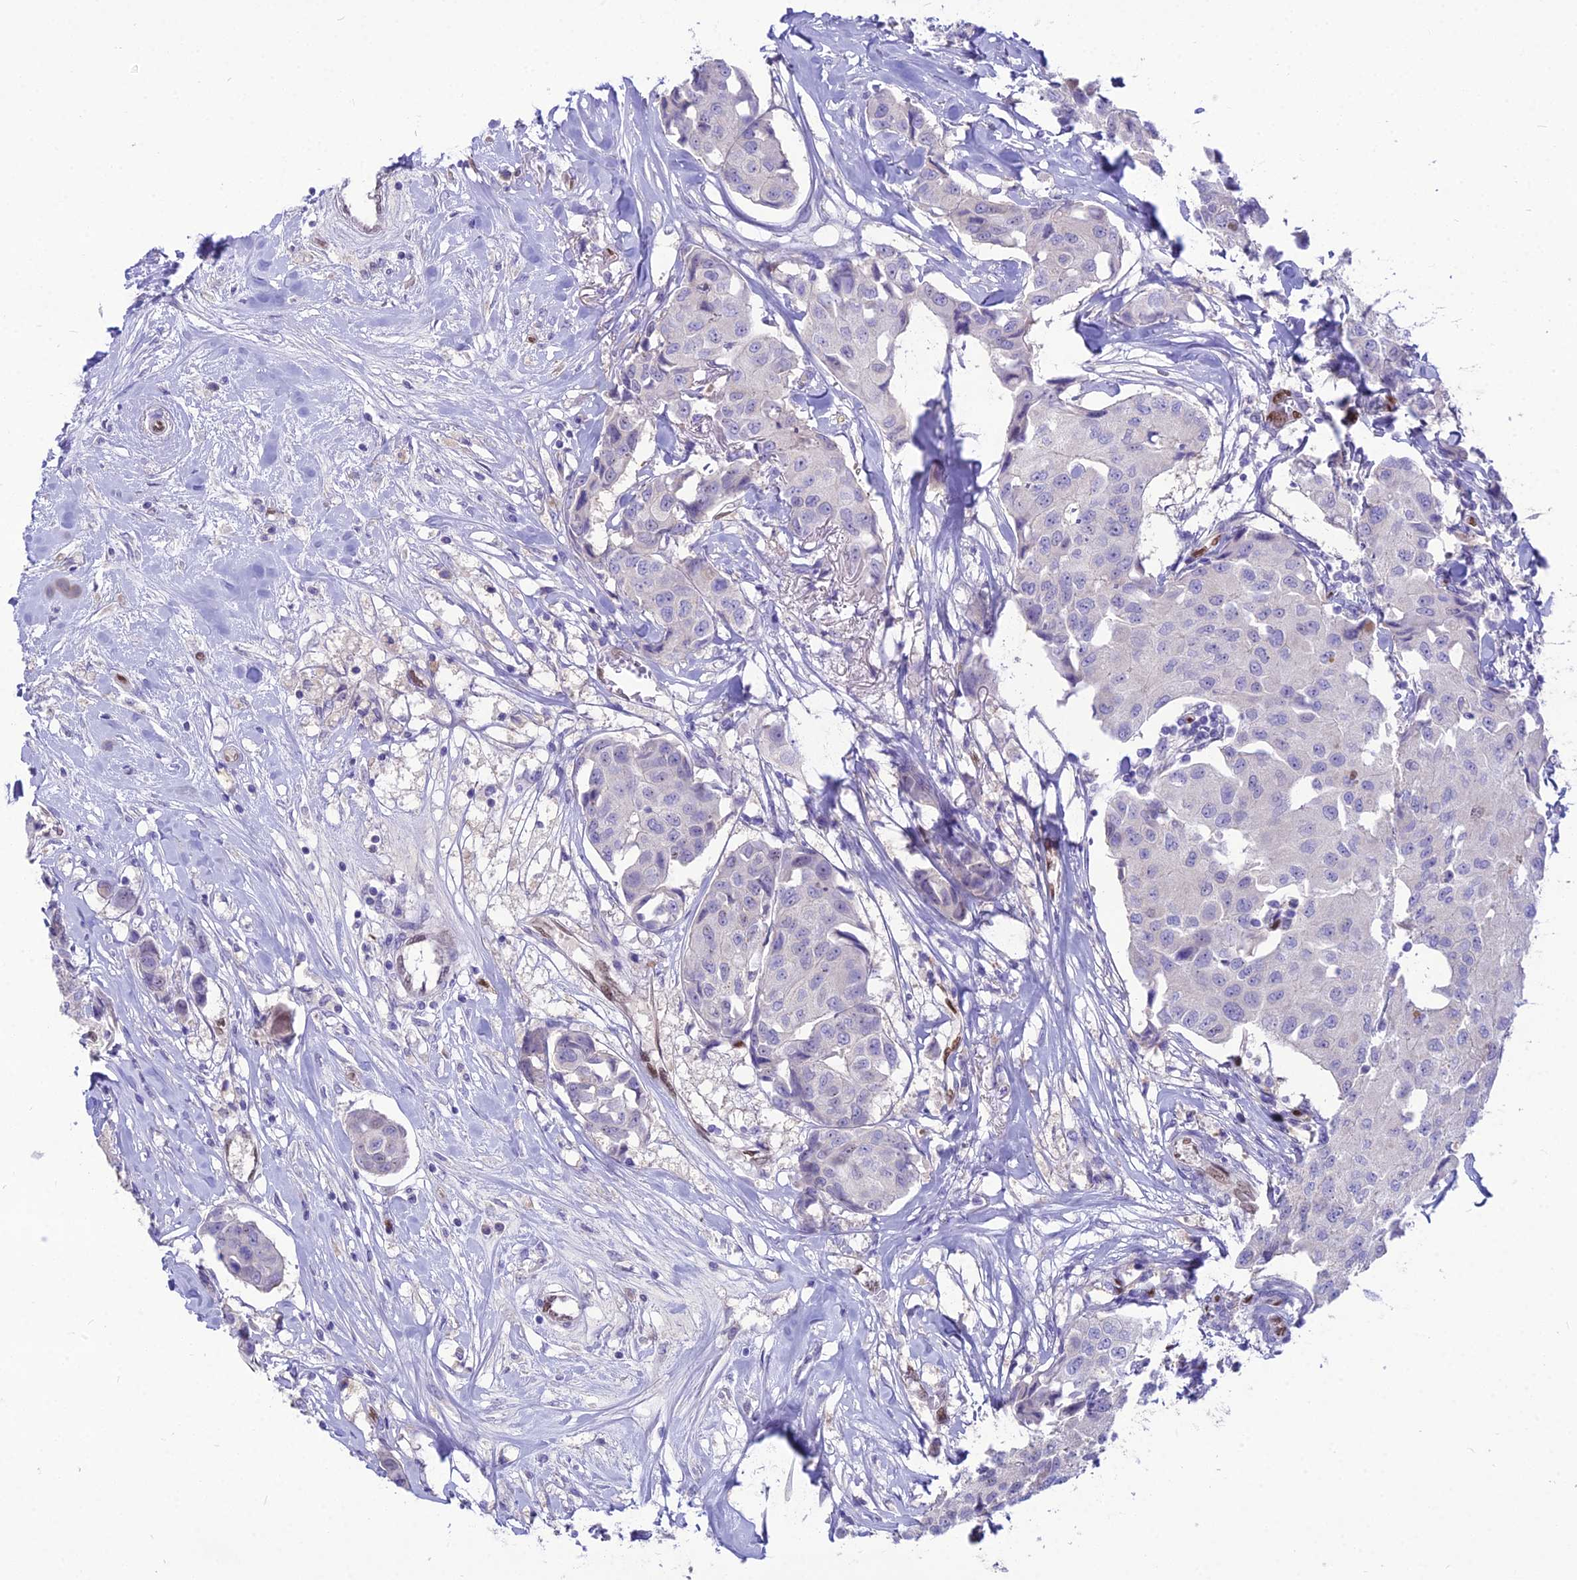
{"staining": {"intensity": "negative", "quantity": "none", "location": "none"}, "tissue": "breast cancer", "cell_type": "Tumor cells", "image_type": "cancer", "snomed": [{"axis": "morphology", "description": "Duct carcinoma"}, {"axis": "topography", "description": "Breast"}], "caption": "IHC of human breast cancer displays no positivity in tumor cells.", "gene": "NOVA2", "patient": {"sex": "female", "age": 80}}